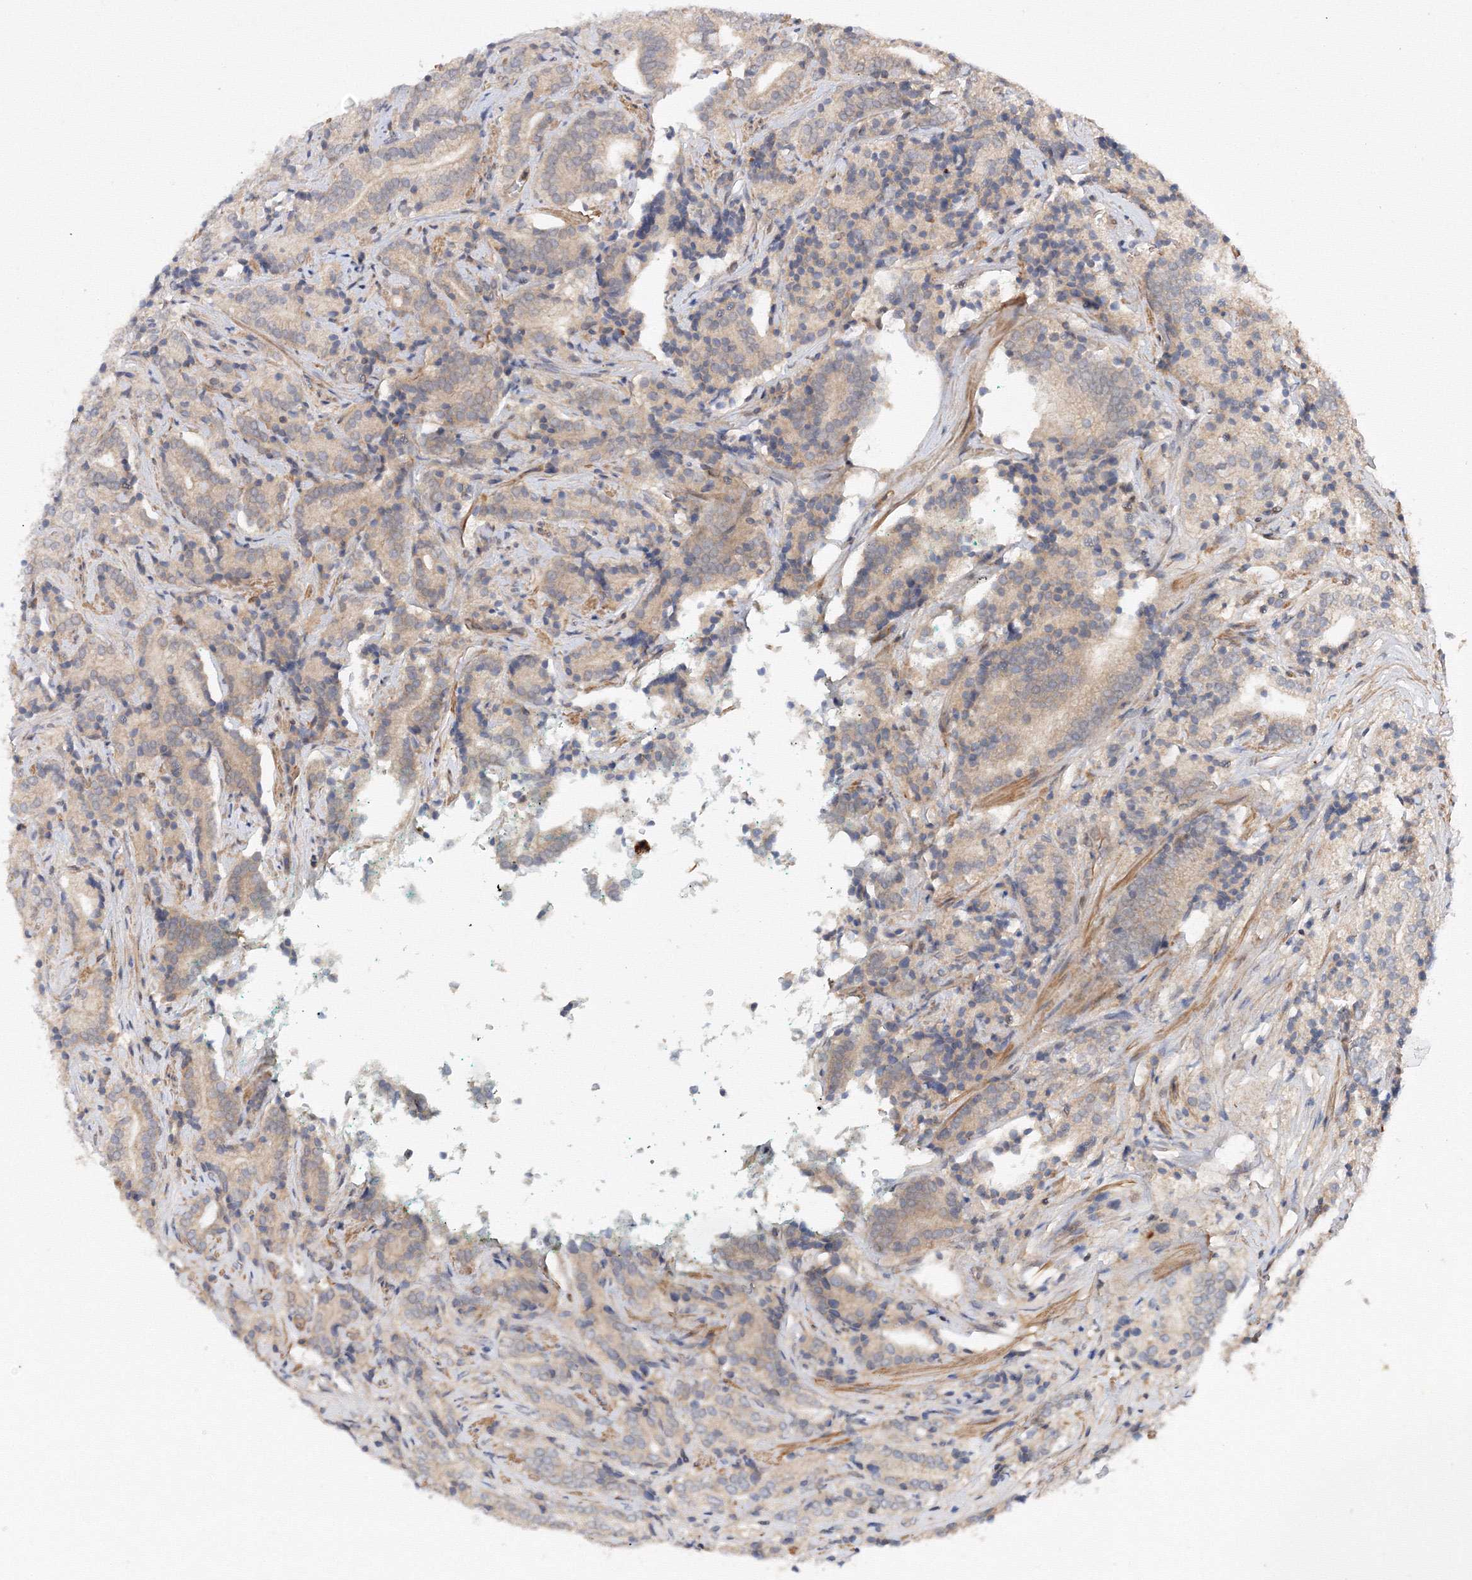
{"staining": {"intensity": "negative", "quantity": "none", "location": "none"}, "tissue": "prostate cancer", "cell_type": "Tumor cells", "image_type": "cancer", "snomed": [{"axis": "morphology", "description": "Adenocarcinoma, High grade"}, {"axis": "topography", "description": "Prostate"}], "caption": "Immunohistochemistry image of human prostate adenocarcinoma (high-grade) stained for a protein (brown), which displays no staining in tumor cells.", "gene": "DCTD", "patient": {"sex": "male", "age": 57}}